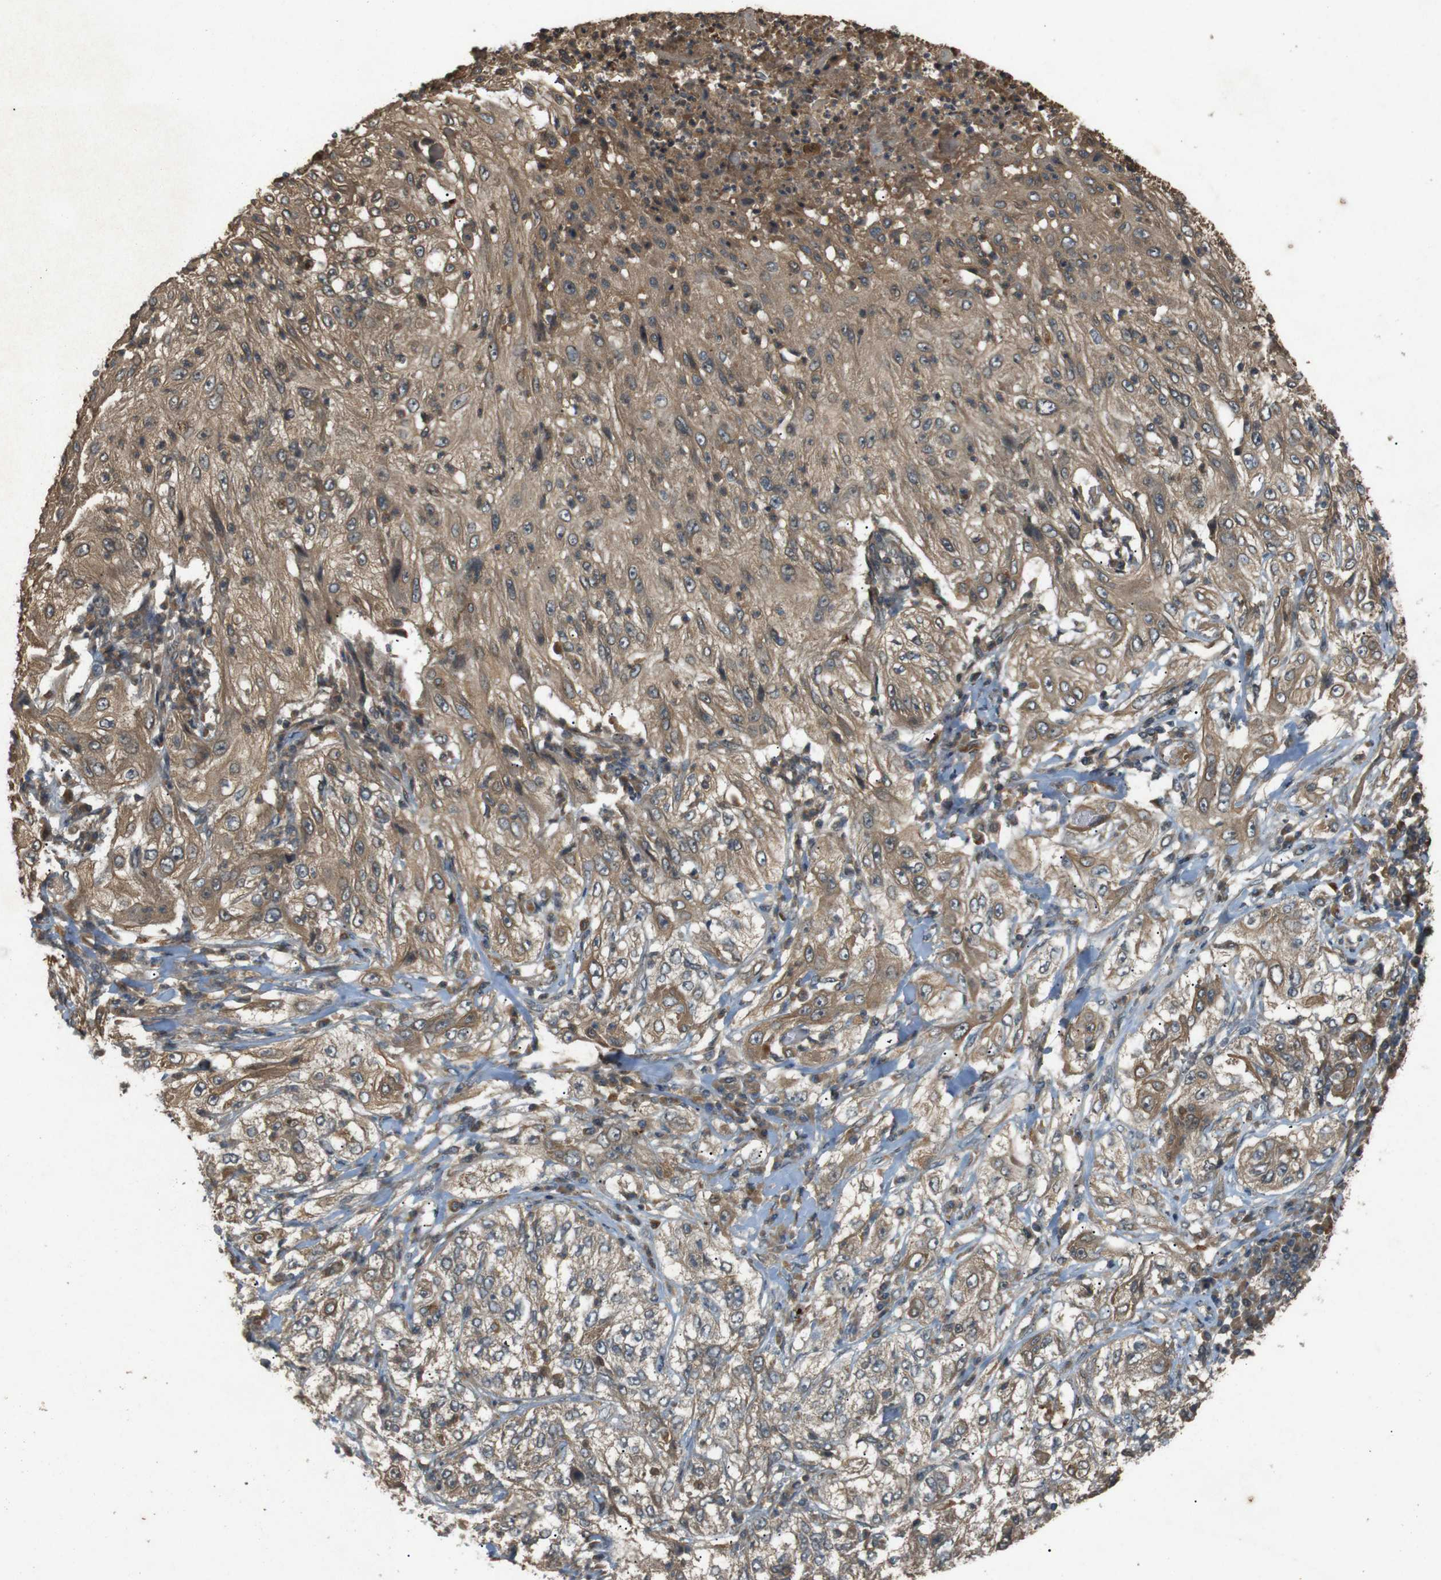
{"staining": {"intensity": "moderate", "quantity": ">75%", "location": "cytoplasmic/membranous"}, "tissue": "lung cancer", "cell_type": "Tumor cells", "image_type": "cancer", "snomed": [{"axis": "morphology", "description": "Inflammation, NOS"}, {"axis": "morphology", "description": "Squamous cell carcinoma, NOS"}, {"axis": "topography", "description": "Lymph node"}, {"axis": "topography", "description": "Soft tissue"}, {"axis": "topography", "description": "Lung"}], "caption": "Protein expression analysis of human lung cancer reveals moderate cytoplasmic/membranous staining in about >75% of tumor cells.", "gene": "TAP1", "patient": {"sex": "male", "age": 66}}